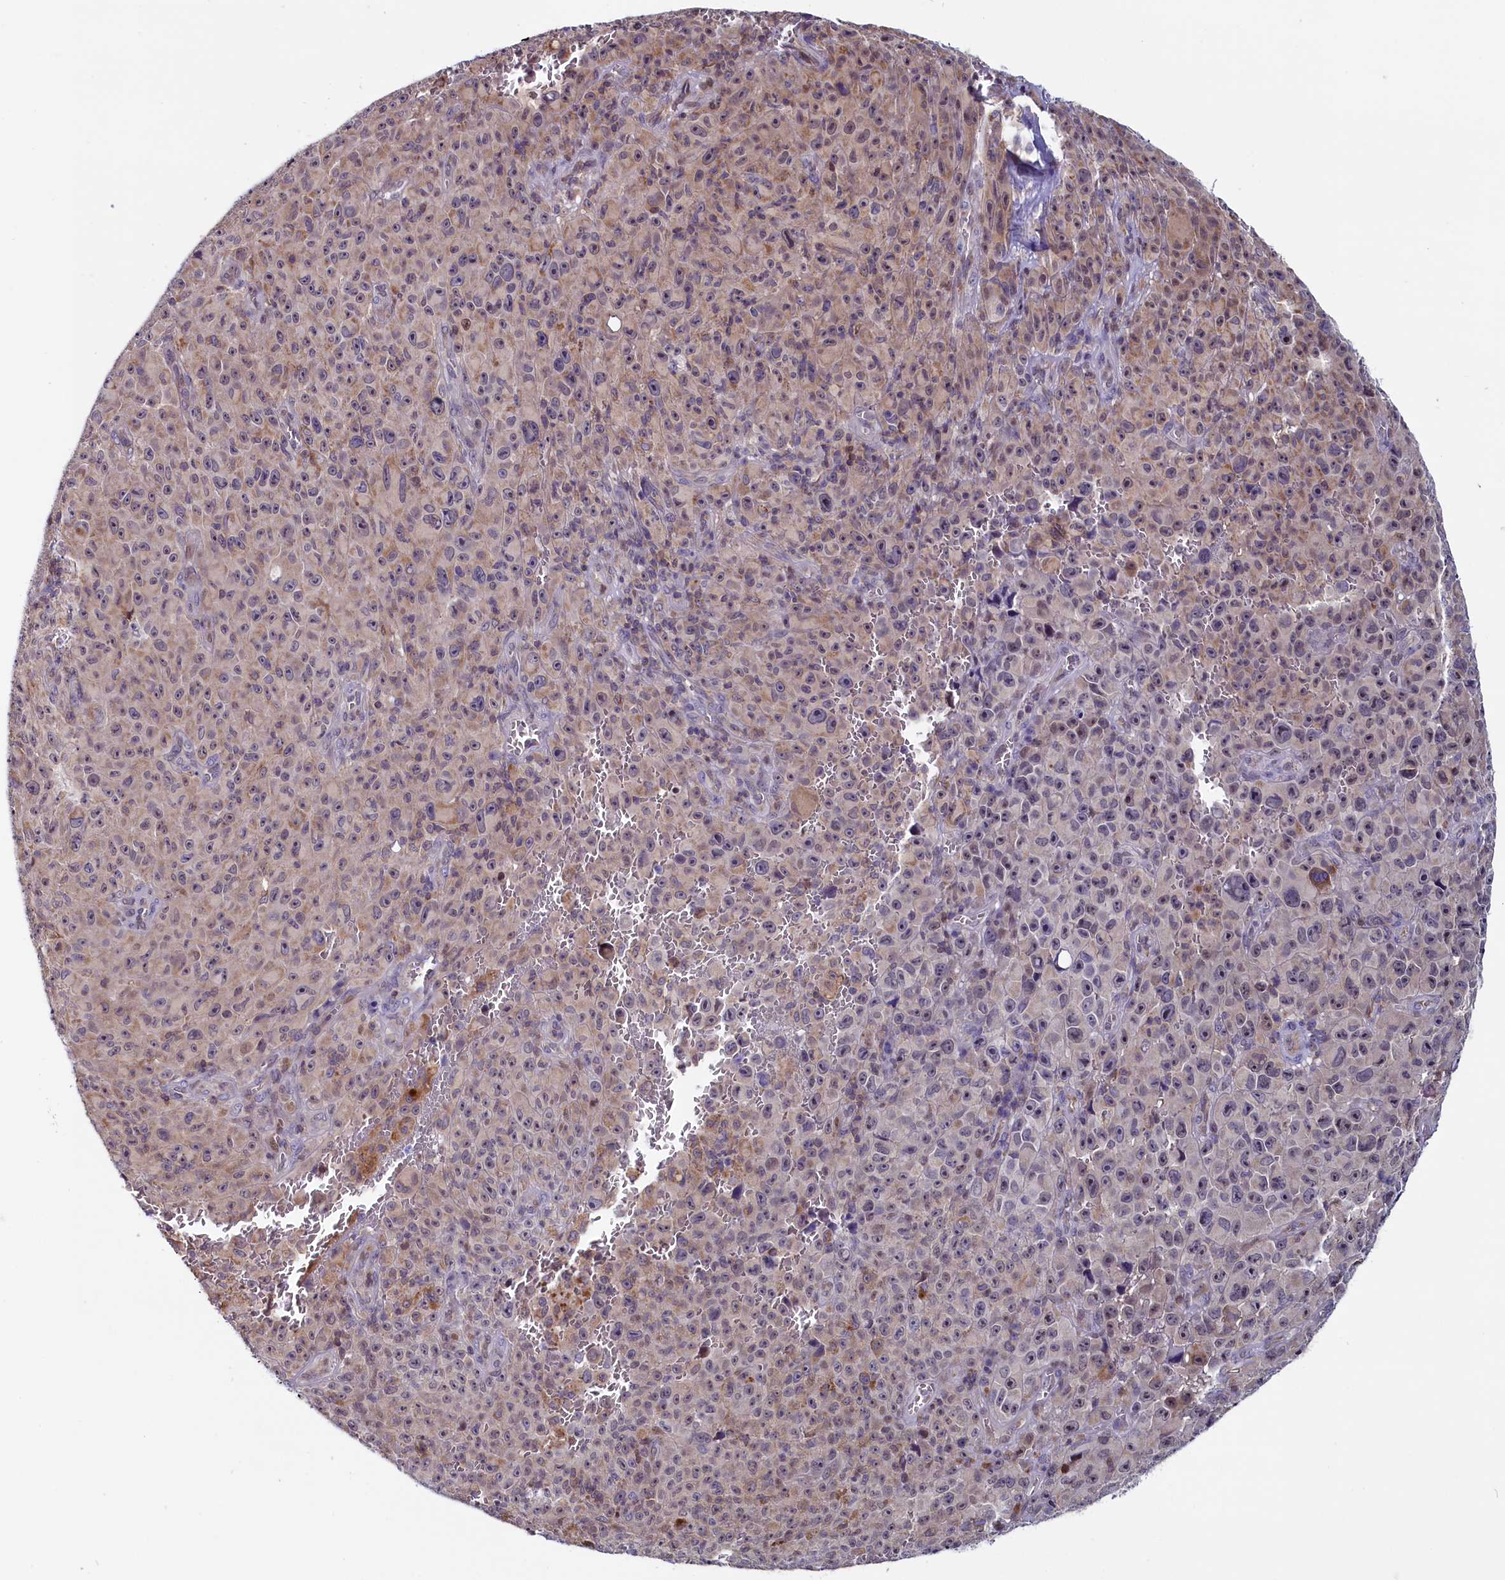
{"staining": {"intensity": "weak", "quantity": "25%-75%", "location": "cytoplasmic/membranous"}, "tissue": "melanoma", "cell_type": "Tumor cells", "image_type": "cancer", "snomed": [{"axis": "morphology", "description": "Malignant melanoma, NOS"}, {"axis": "topography", "description": "Skin"}], "caption": "About 25%-75% of tumor cells in melanoma reveal weak cytoplasmic/membranous protein positivity as visualized by brown immunohistochemical staining.", "gene": "CIAPIN1", "patient": {"sex": "female", "age": 82}}